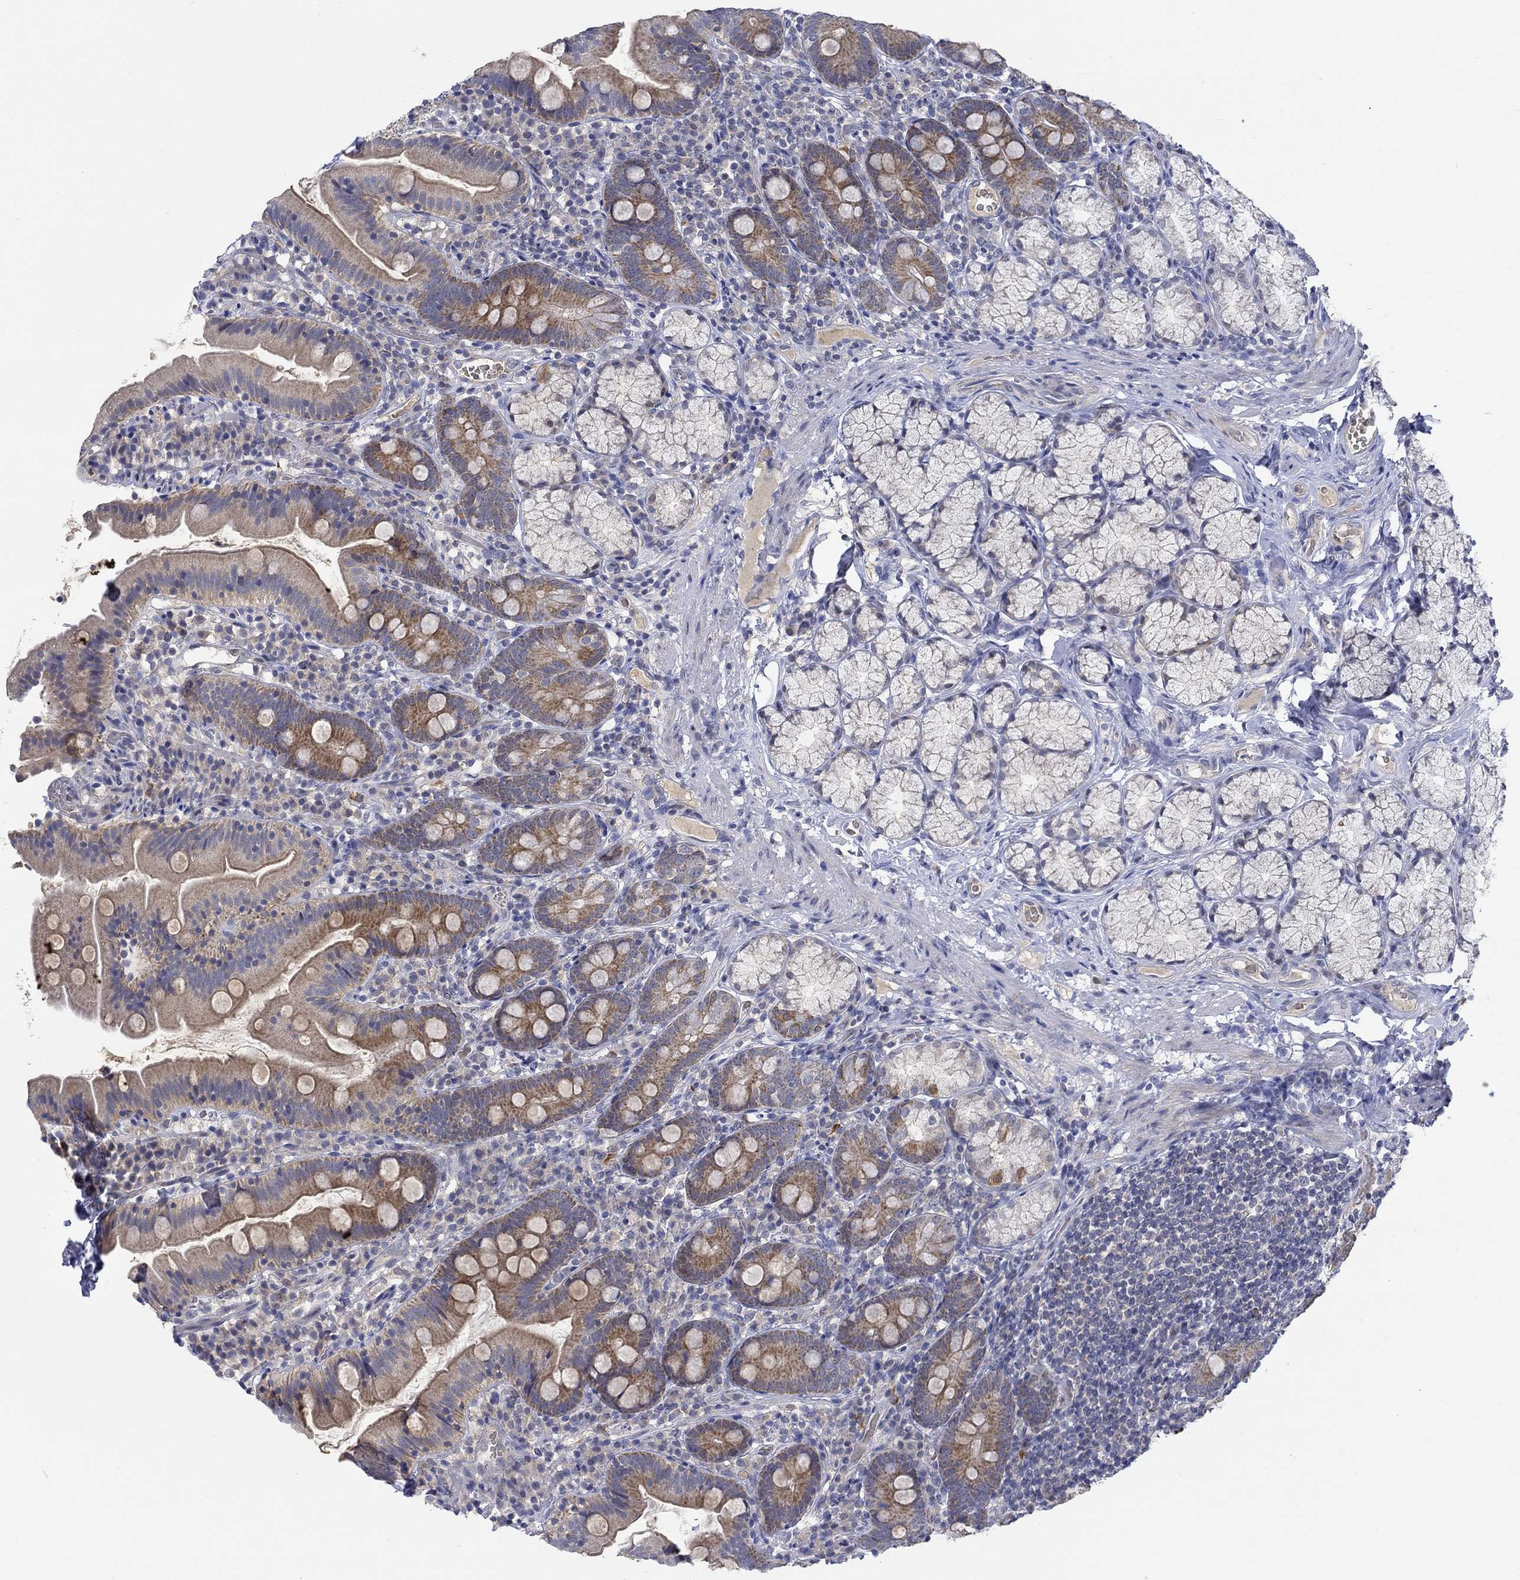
{"staining": {"intensity": "moderate", "quantity": "25%-75%", "location": "cytoplasmic/membranous"}, "tissue": "duodenum", "cell_type": "Glandular cells", "image_type": "normal", "snomed": [{"axis": "morphology", "description": "Normal tissue, NOS"}, {"axis": "topography", "description": "Duodenum"}], "caption": "Immunohistochemistry (IHC) of unremarkable duodenum displays medium levels of moderate cytoplasmic/membranous positivity in approximately 25%-75% of glandular cells.", "gene": "WASF1", "patient": {"sex": "female", "age": 67}}